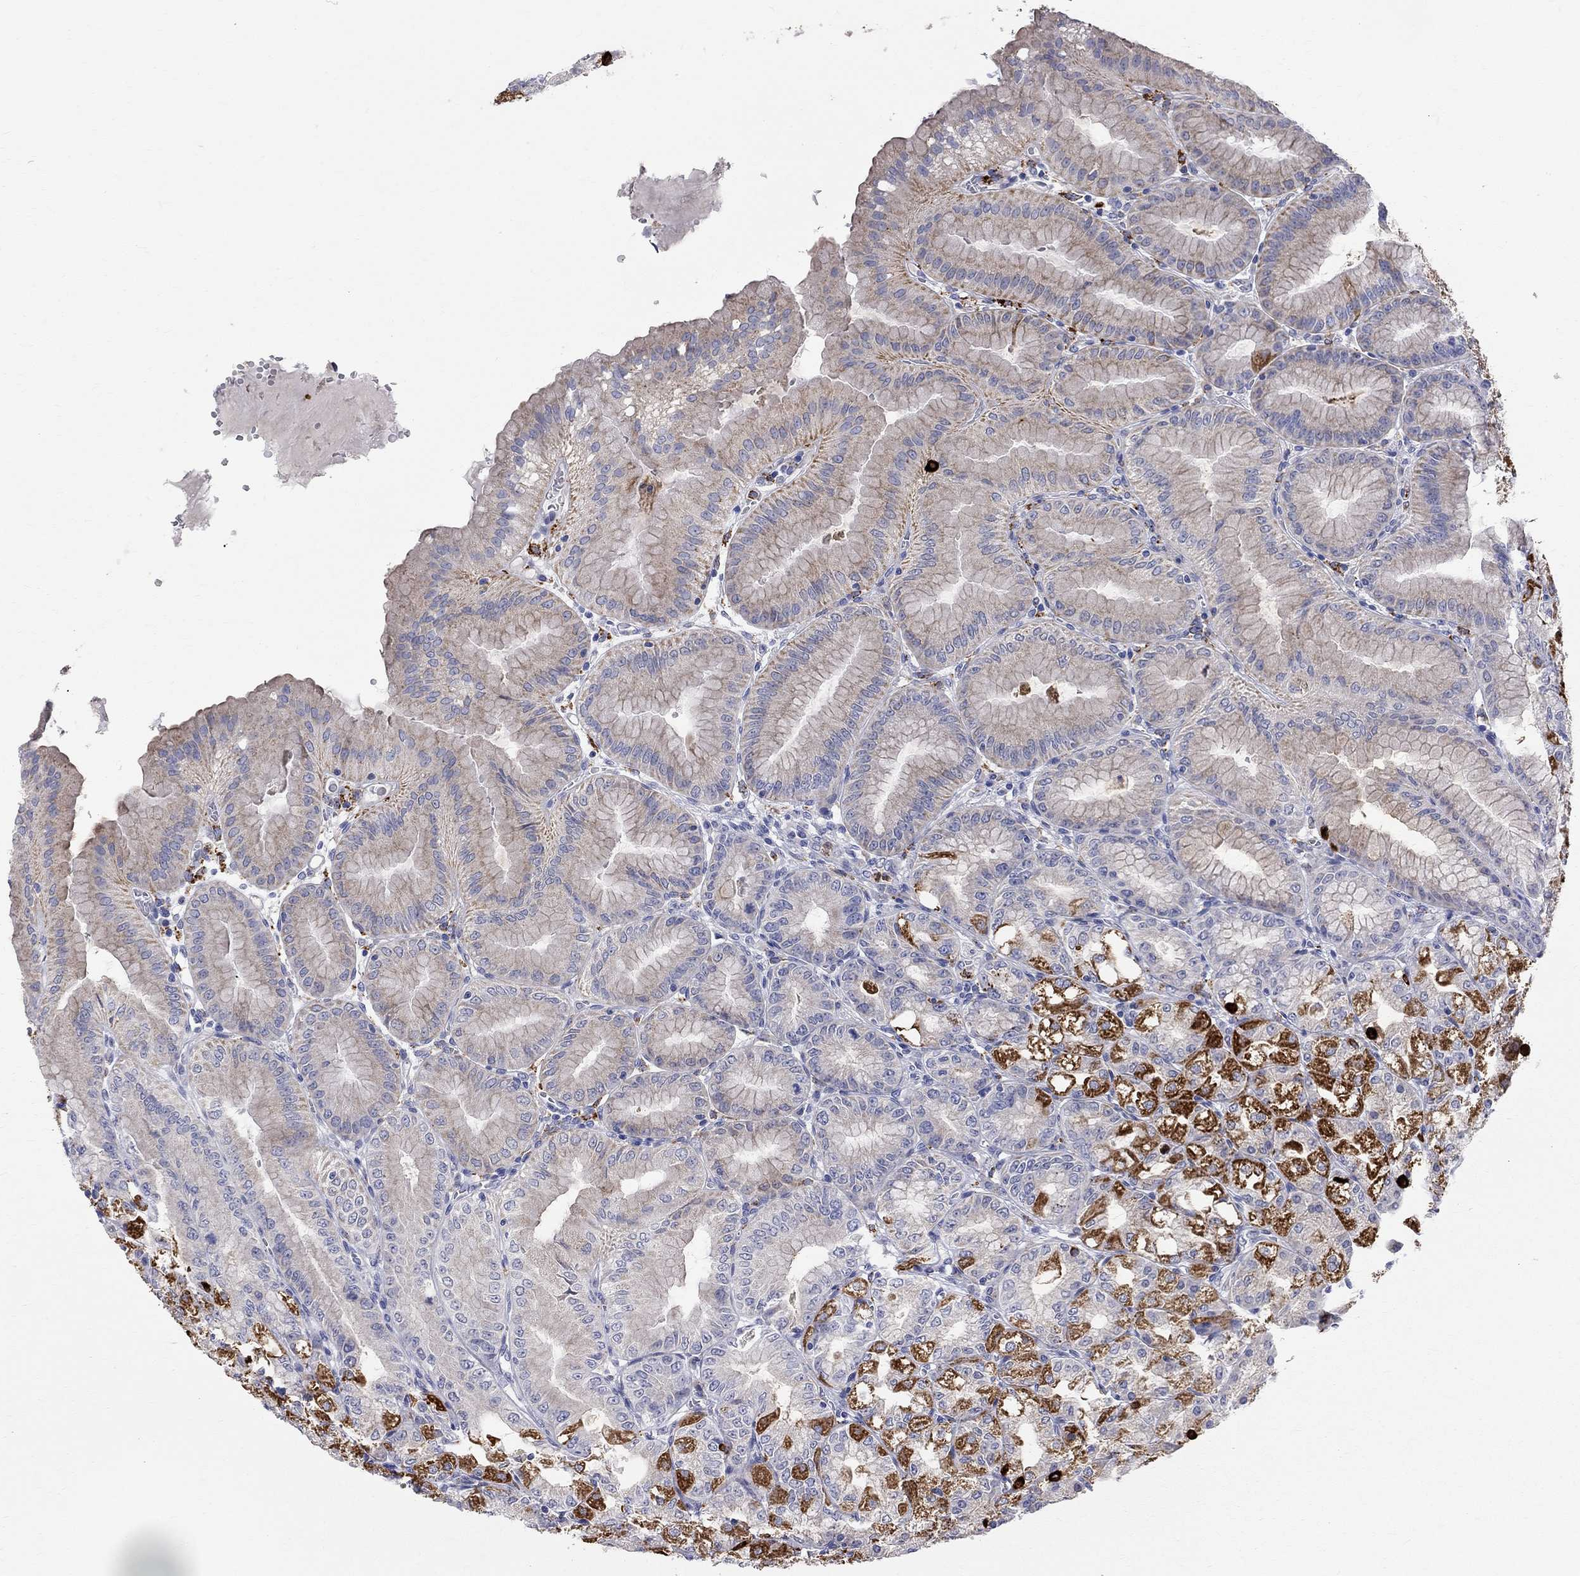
{"staining": {"intensity": "strong", "quantity": "<25%", "location": "cytoplasmic/membranous"}, "tissue": "stomach", "cell_type": "Glandular cells", "image_type": "normal", "snomed": [{"axis": "morphology", "description": "Normal tissue, NOS"}, {"axis": "topography", "description": "Stomach"}], "caption": "Immunohistochemical staining of benign human stomach exhibits medium levels of strong cytoplasmic/membranous positivity in about <25% of glandular cells. The staining was performed using DAB, with brown indicating positive protein expression. Nuclei are stained blue with hematoxylin.", "gene": "ACSL1", "patient": {"sex": "male", "age": 71}}